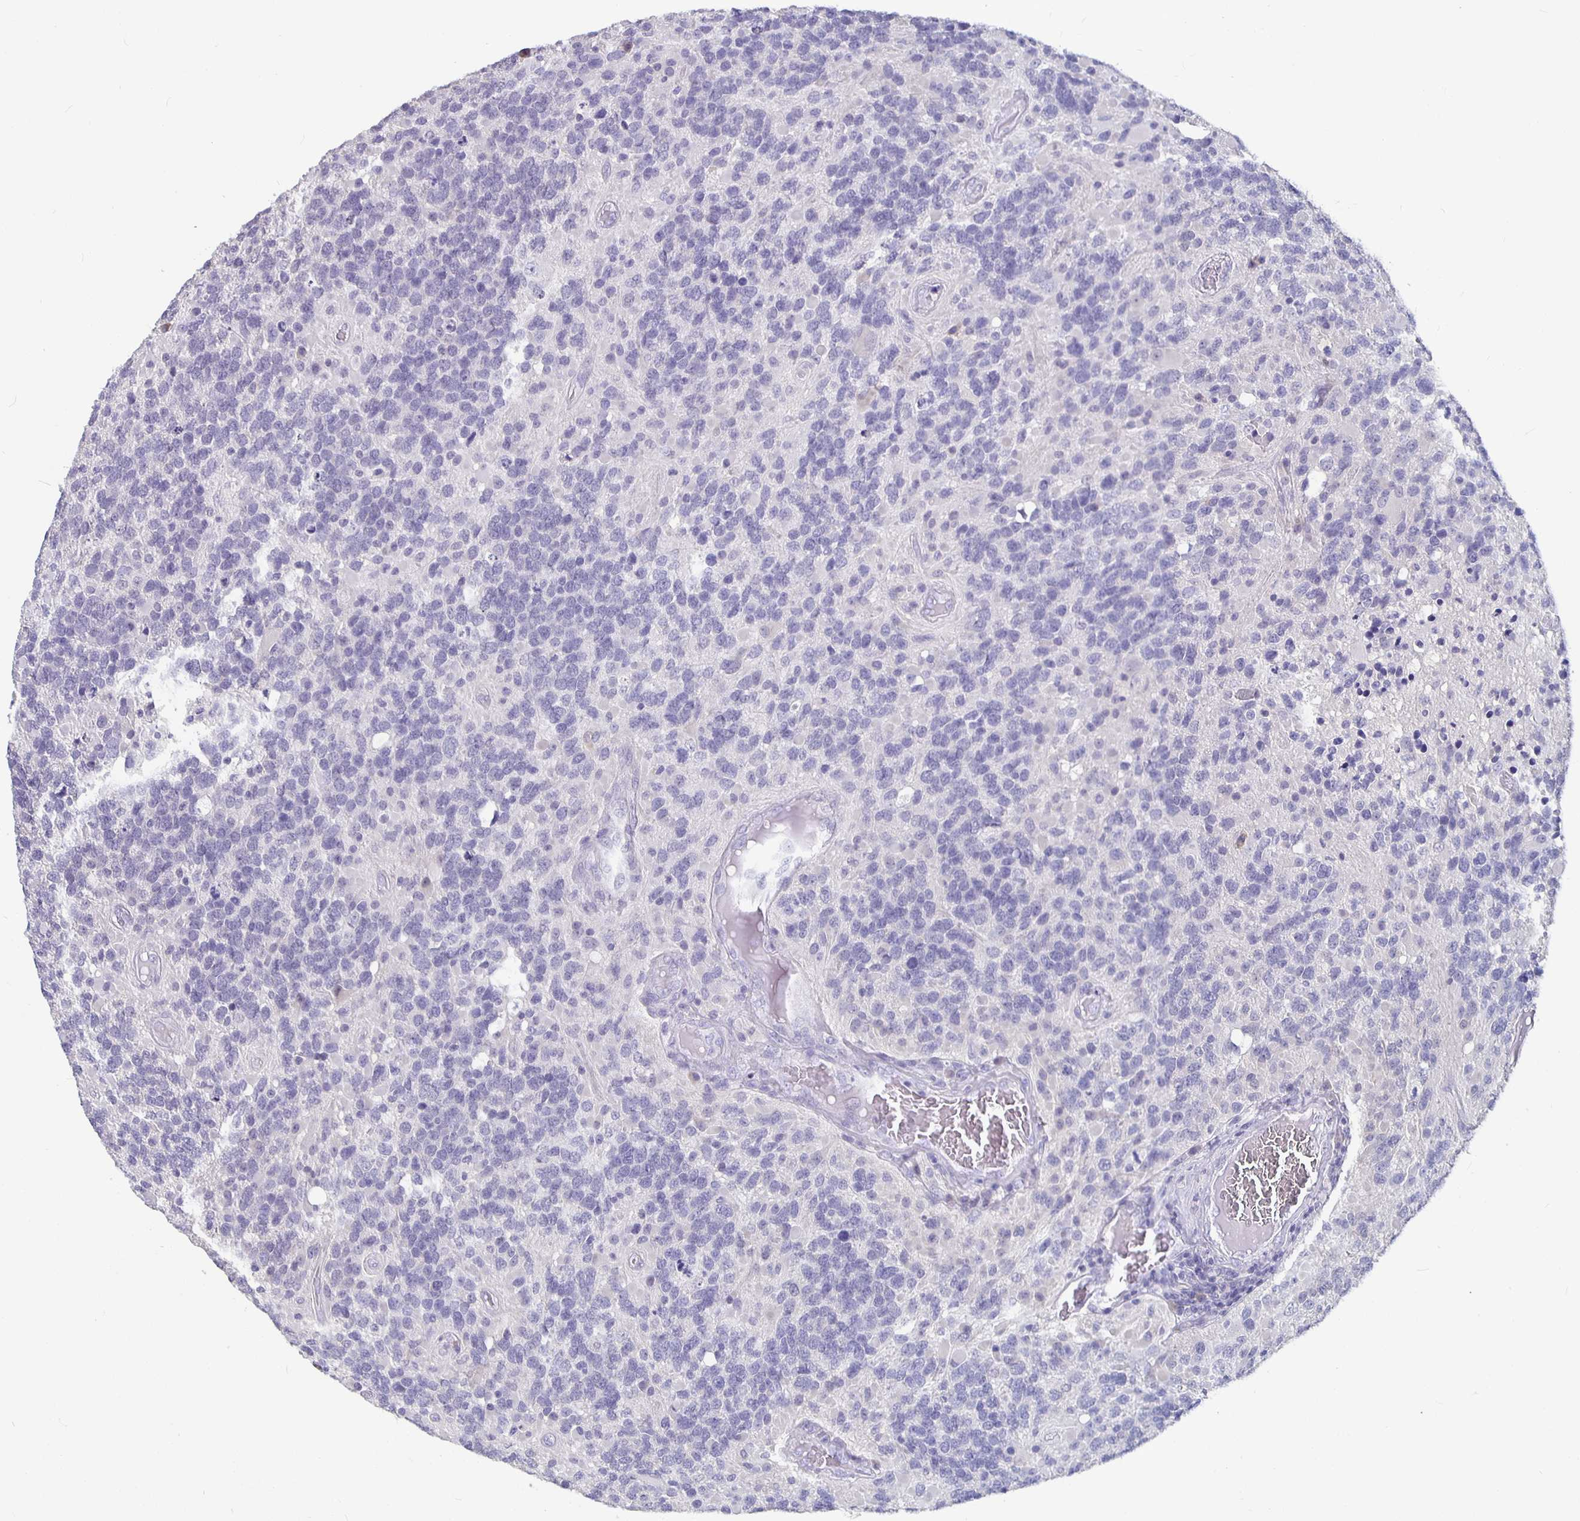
{"staining": {"intensity": "negative", "quantity": "none", "location": "none"}, "tissue": "glioma", "cell_type": "Tumor cells", "image_type": "cancer", "snomed": [{"axis": "morphology", "description": "Glioma, malignant, High grade"}, {"axis": "topography", "description": "Brain"}], "caption": "High magnification brightfield microscopy of glioma stained with DAB (brown) and counterstained with hematoxylin (blue): tumor cells show no significant expression. (DAB (3,3'-diaminobenzidine) immunohistochemistry, high magnification).", "gene": "GPX4", "patient": {"sex": "female", "age": 40}}